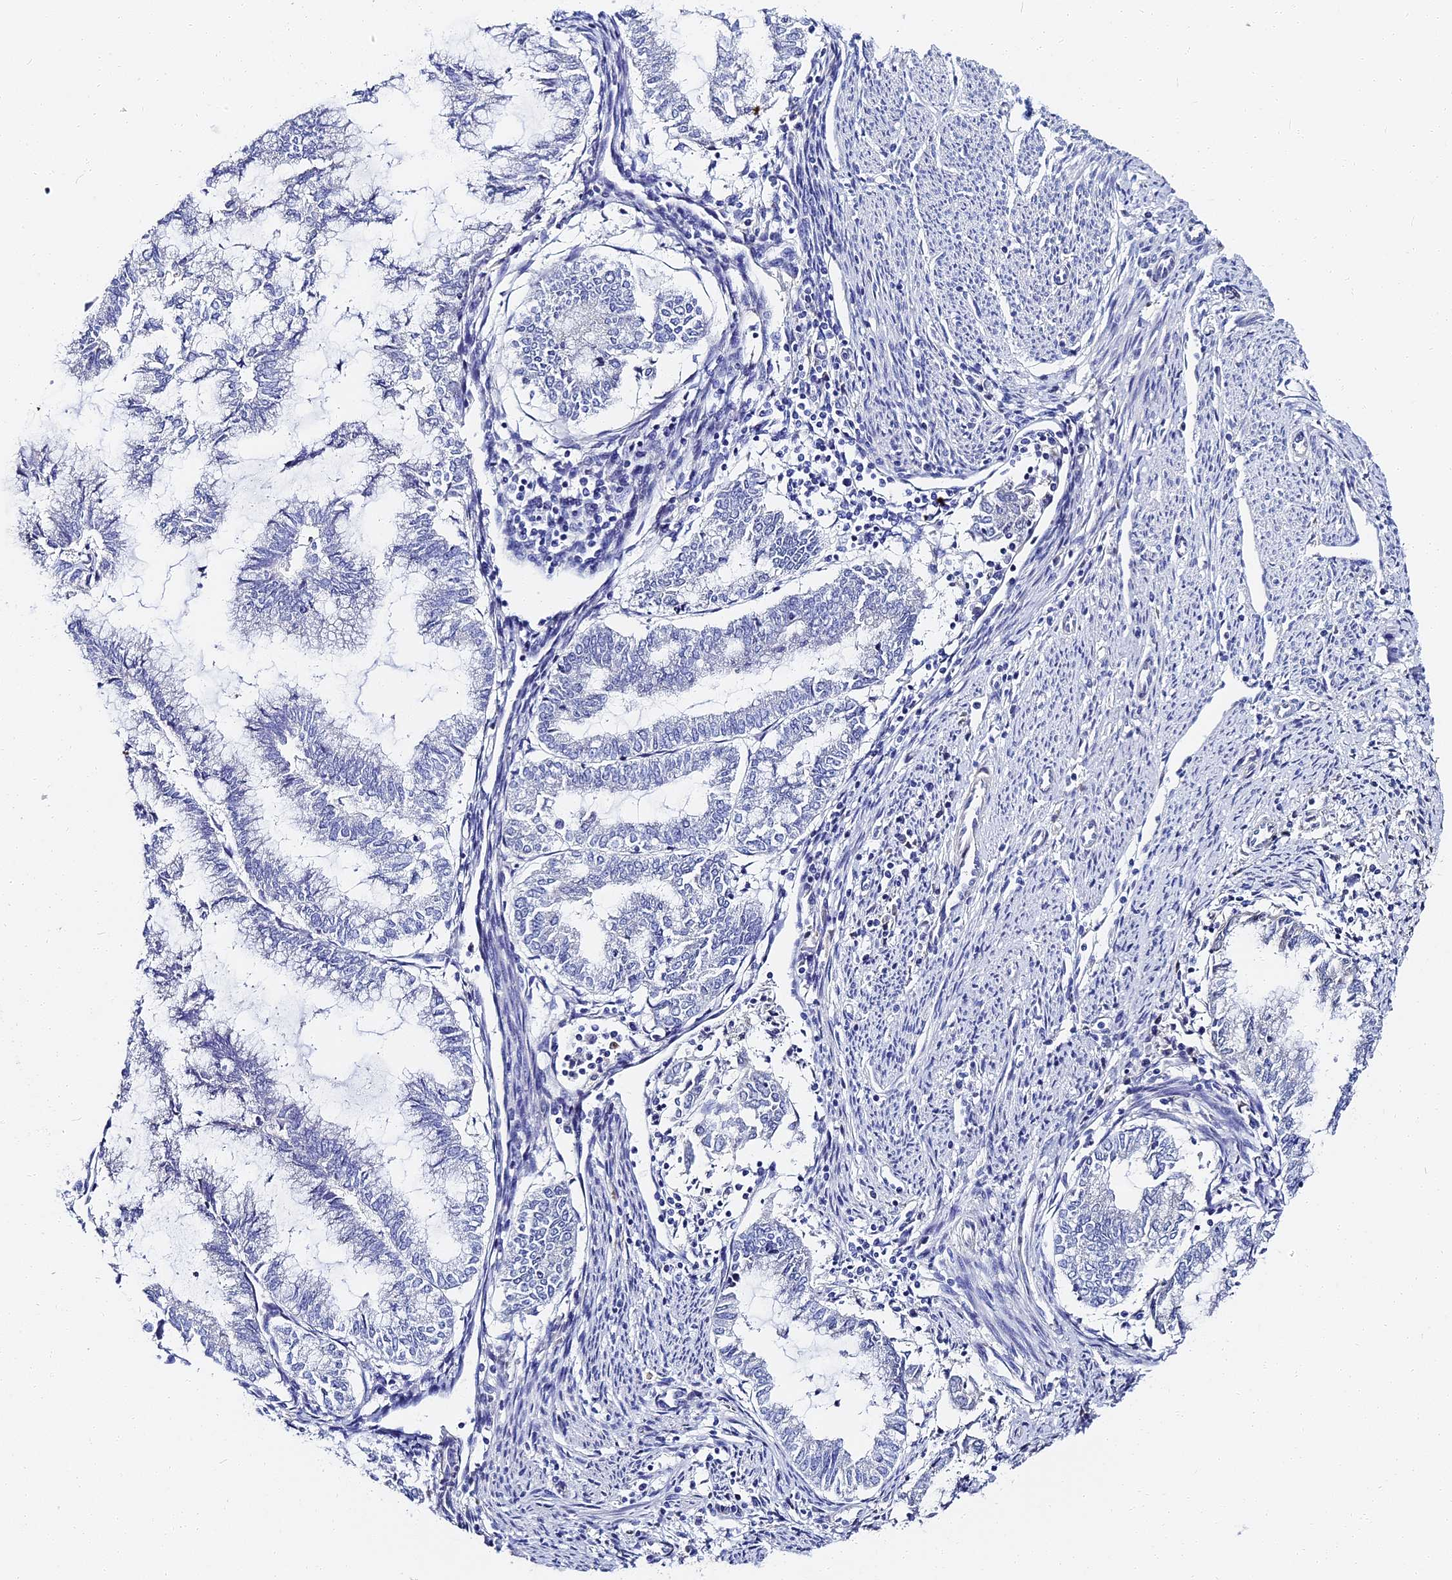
{"staining": {"intensity": "negative", "quantity": "none", "location": "none"}, "tissue": "endometrial cancer", "cell_type": "Tumor cells", "image_type": "cancer", "snomed": [{"axis": "morphology", "description": "Adenocarcinoma, NOS"}, {"axis": "topography", "description": "Endometrium"}], "caption": "Immunohistochemistry histopathology image of endometrial cancer stained for a protein (brown), which exhibits no expression in tumor cells.", "gene": "ITIH1", "patient": {"sex": "female", "age": 79}}